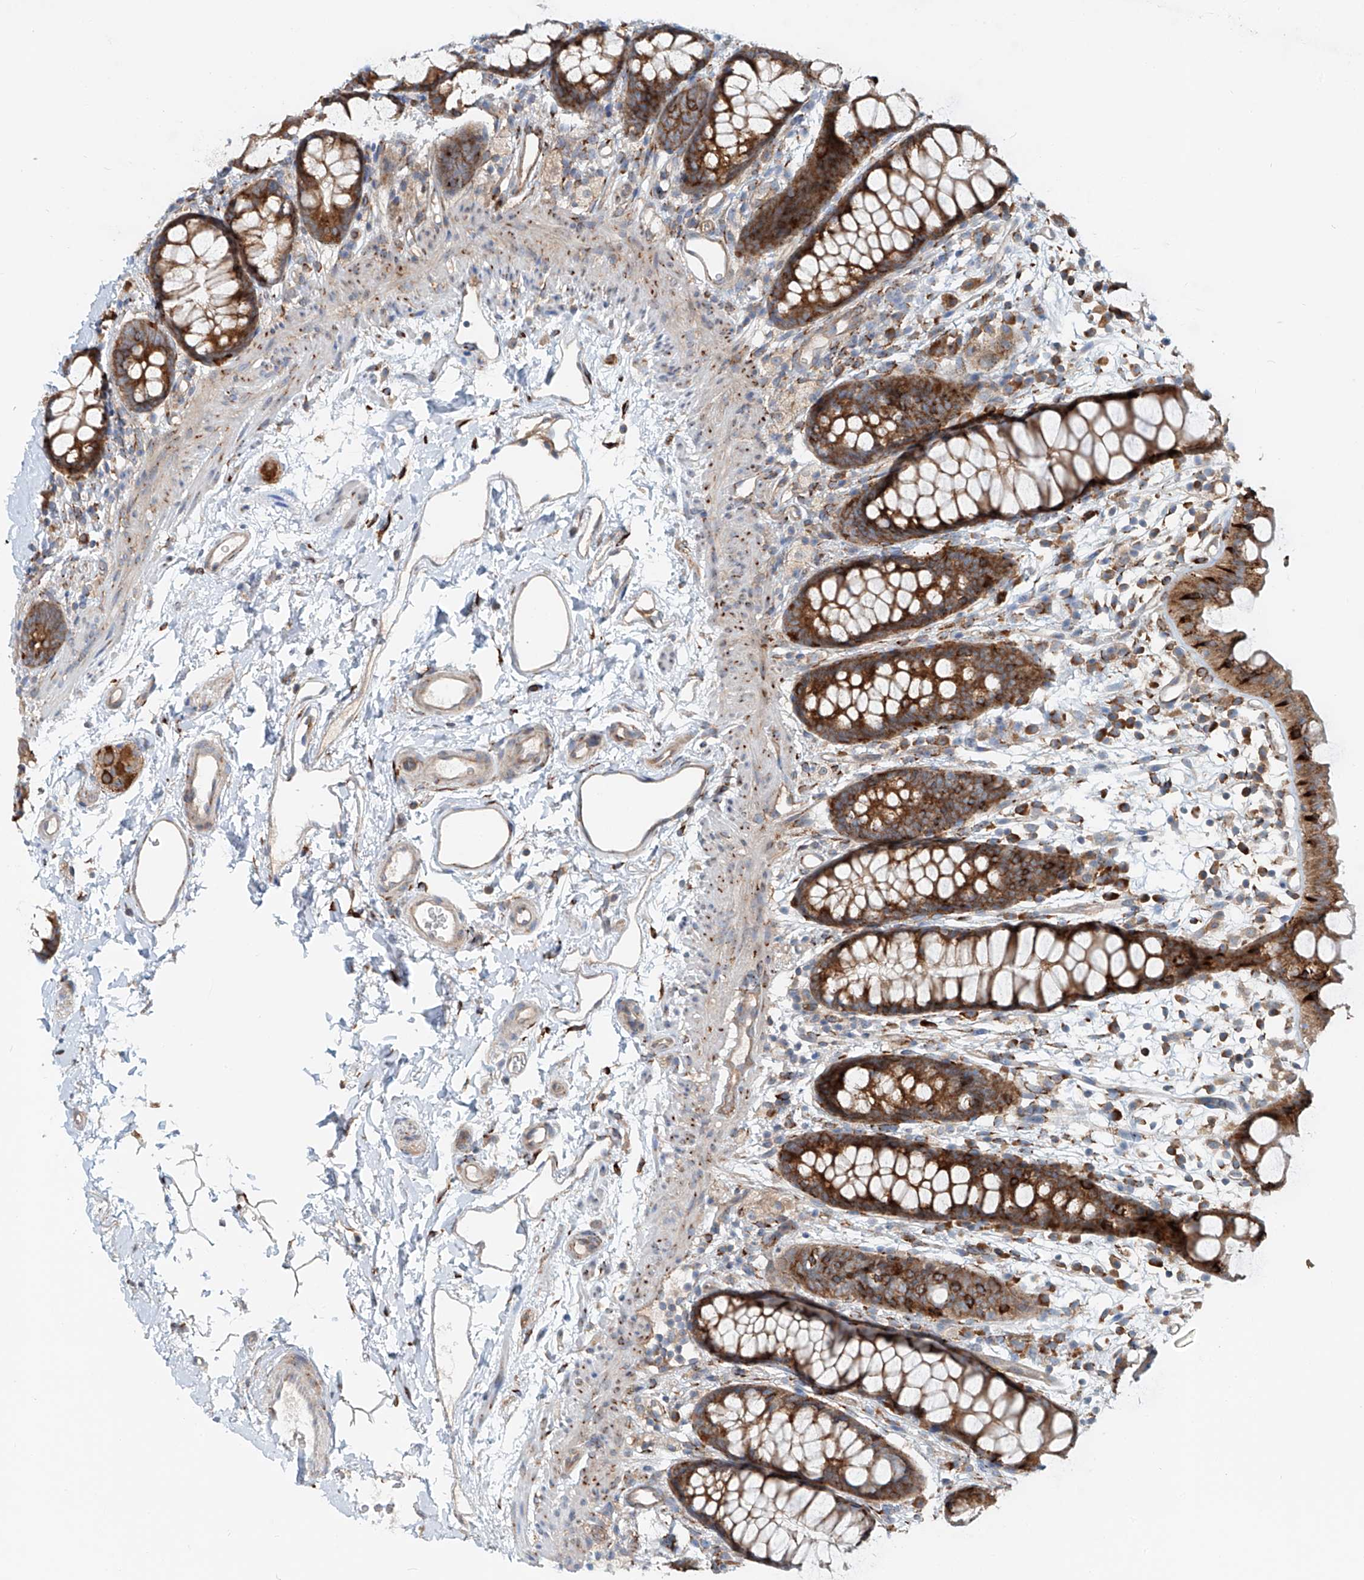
{"staining": {"intensity": "strong", "quantity": ">75%", "location": "cytoplasmic/membranous"}, "tissue": "rectum", "cell_type": "Glandular cells", "image_type": "normal", "snomed": [{"axis": "morphology", "description": "Normal tissue, NOS"}, {"axis": "topography", "description": "Rectum"}], "caption": "High-power microscopy captured an immunohistochemistry histopathology image of unremarkable rectum, revealing strong cytoplasmic/membranous staining in about >75% of glandular cells. (Stains: DAB in brown, nuclei in blue, Microscopy: brightfield microscopy at high magnification).", "gene": "SNAP29", "patient": {"sex": "female", "age": 65}}